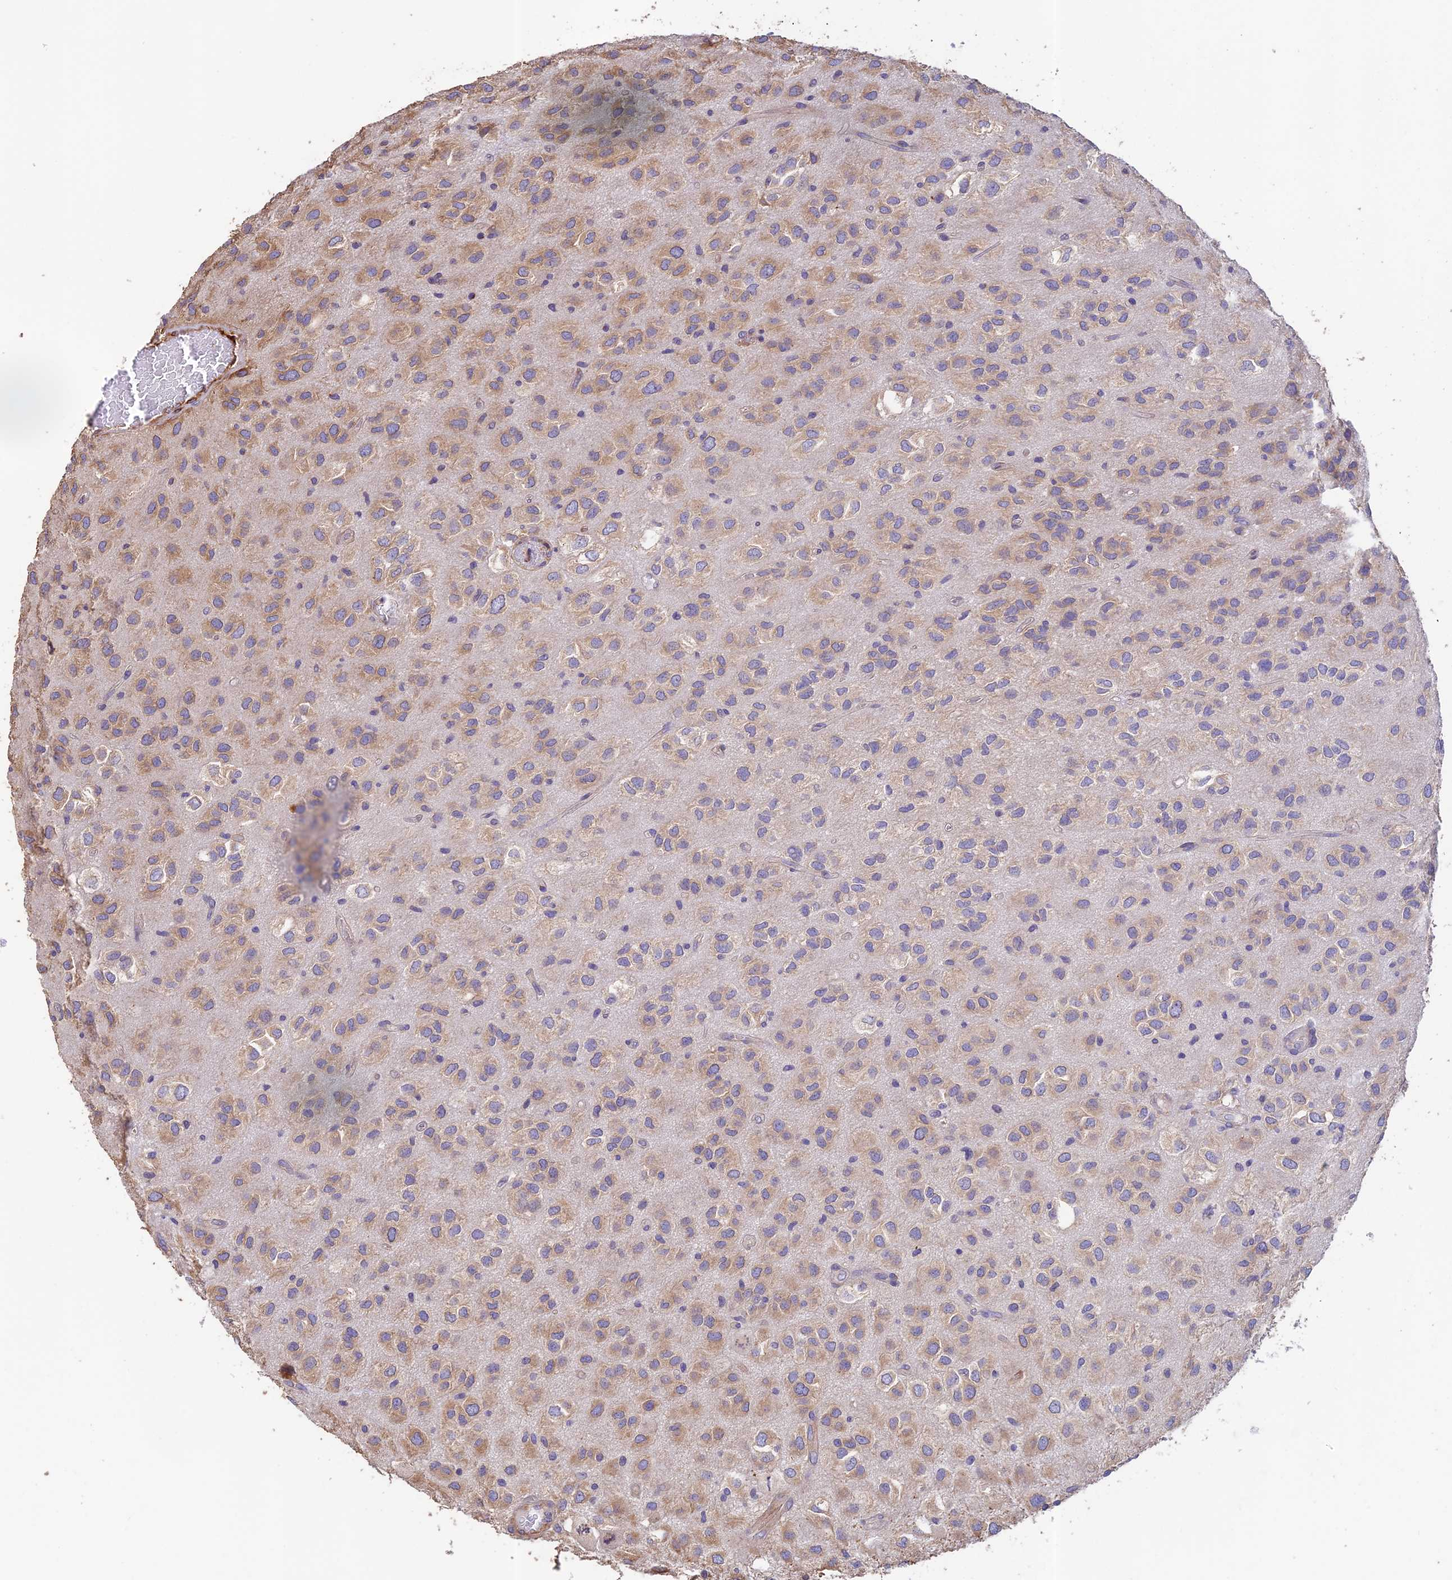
{"staining": {"intensity": "weak", "quantity": "25%-75%", "location": "cytoplasmic/membranous"}, "tissue": "glioma", "cell_type": "Tumor cells", "image_type": "cancer", "snomed": [{"axis": "morphology", "description": "Glioma, malignant, Low grade"}, {"axis": "topography", "description": "Brain"}], "caption": "The immunohistochemical stain highlights weak cytoplasmic/membranous staining in tumor cells of malignant glioma (low-grade) tissue.", "gene": "EMC3", "patient": {"sex": "male", "age": 66}}